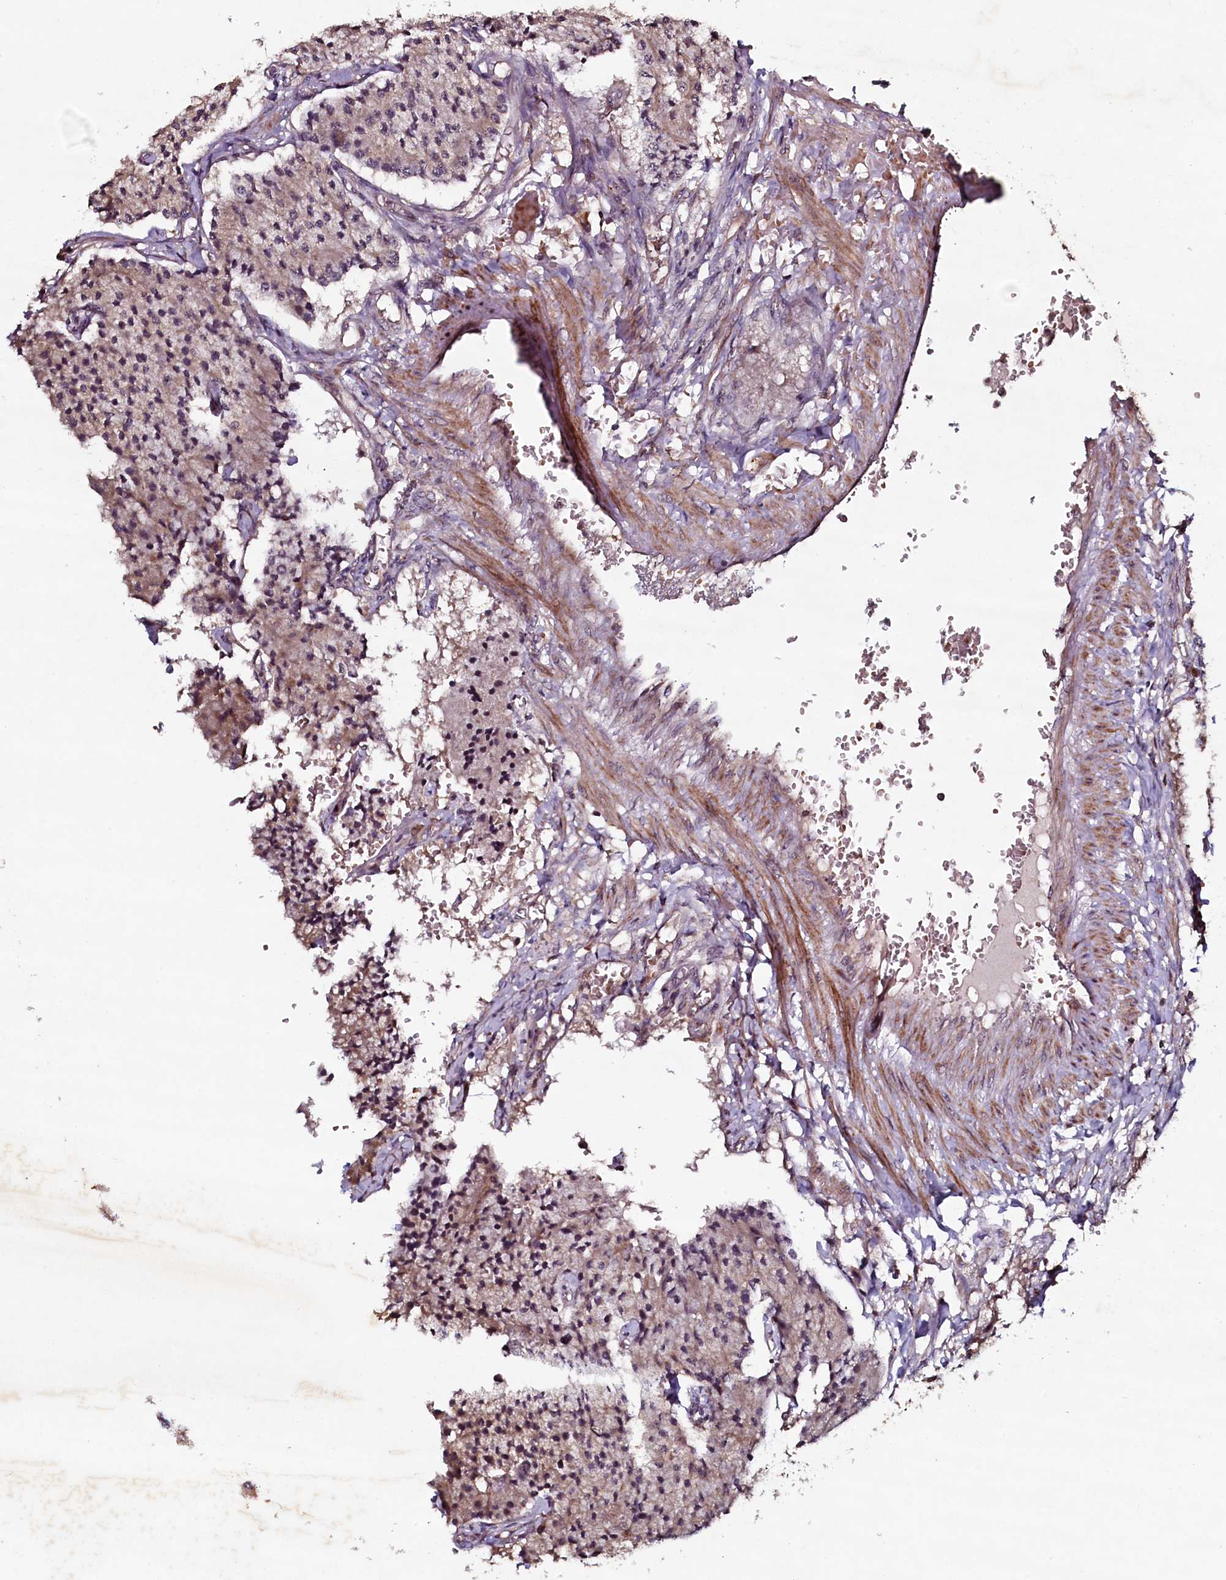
{"staining": {"intensity": "weak", "quantity": ">75%", "location": "cytoplasmic/membranous"}, "tissue": "carcinoid", "cell_type": "Tumor cells", "image_type": "cancer", "snomed": [{"axis": "morphology", "description": "Carcinoid, malignant, NOS"}, {"axis": "topography", "description": "Colon"}], "caption": "Tumor cells reveal weak cytoplasmic/membranous expression in approximately >75% of cells in carcinoid (malignant). The staining was performed using DAB, with brown indicating positive protein expression. Nuclei are stained blue with hematoxylin.", "gene": "SEC24C", "patient": {"sex": "female", "age": 52}}